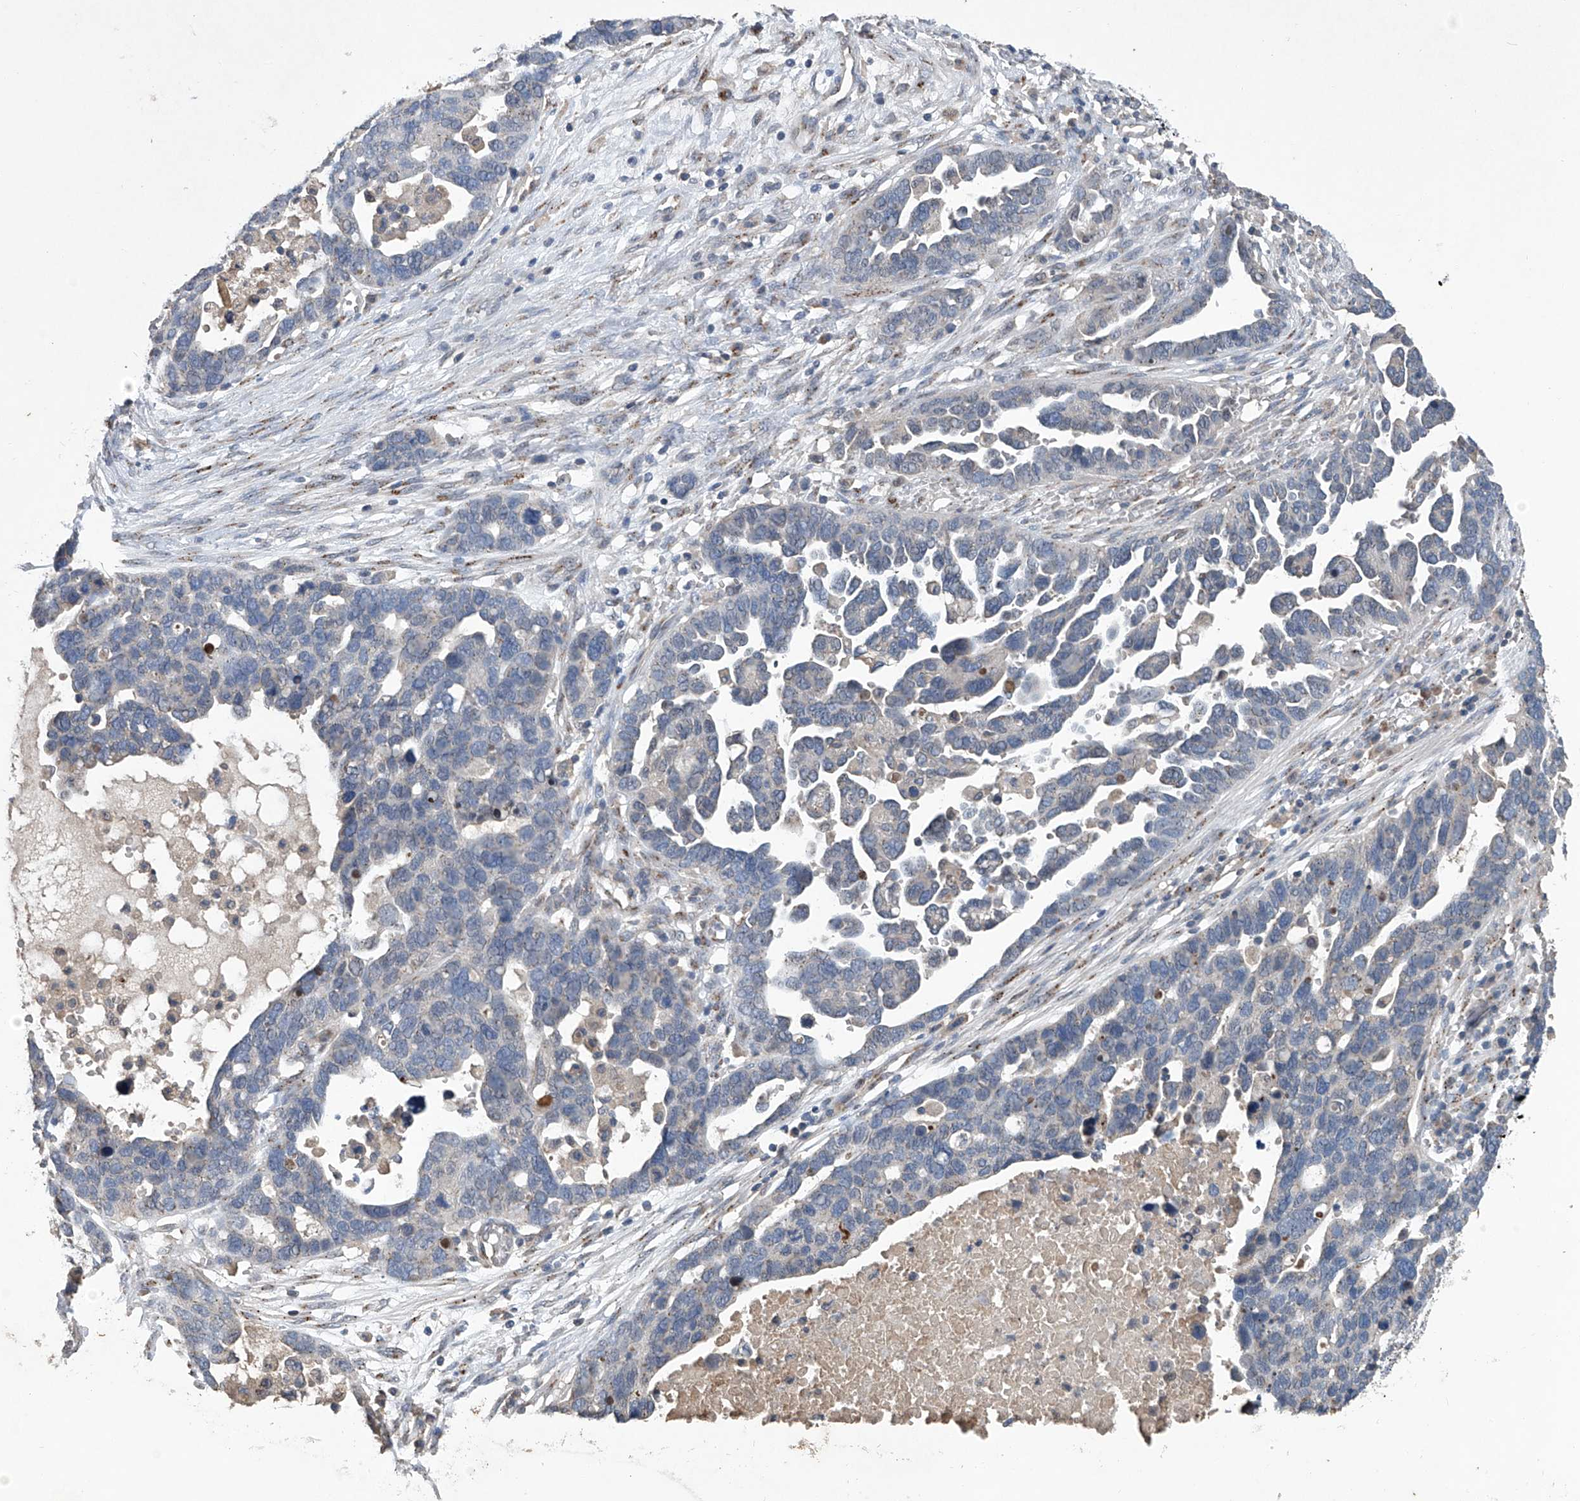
{"staining": {"intensity": "negative", "quantity": "none", "location": "none"}, "tissue": "ovarian cancer", "cell_type": "Tumor cells", "image_type": "cancer", "snomed": [{"axis": "morphology", "description": "Cystadenocarcinoma, serous, NOS"}, {"axis": "topography", "description": "Ovary"}], "caption": "A micrograph of human ovarian serous cystadenocarcinoma is negative for staining in tumor cells.", "gene": "PCSK5", "patient": {"sex": "female", "age": 54}}